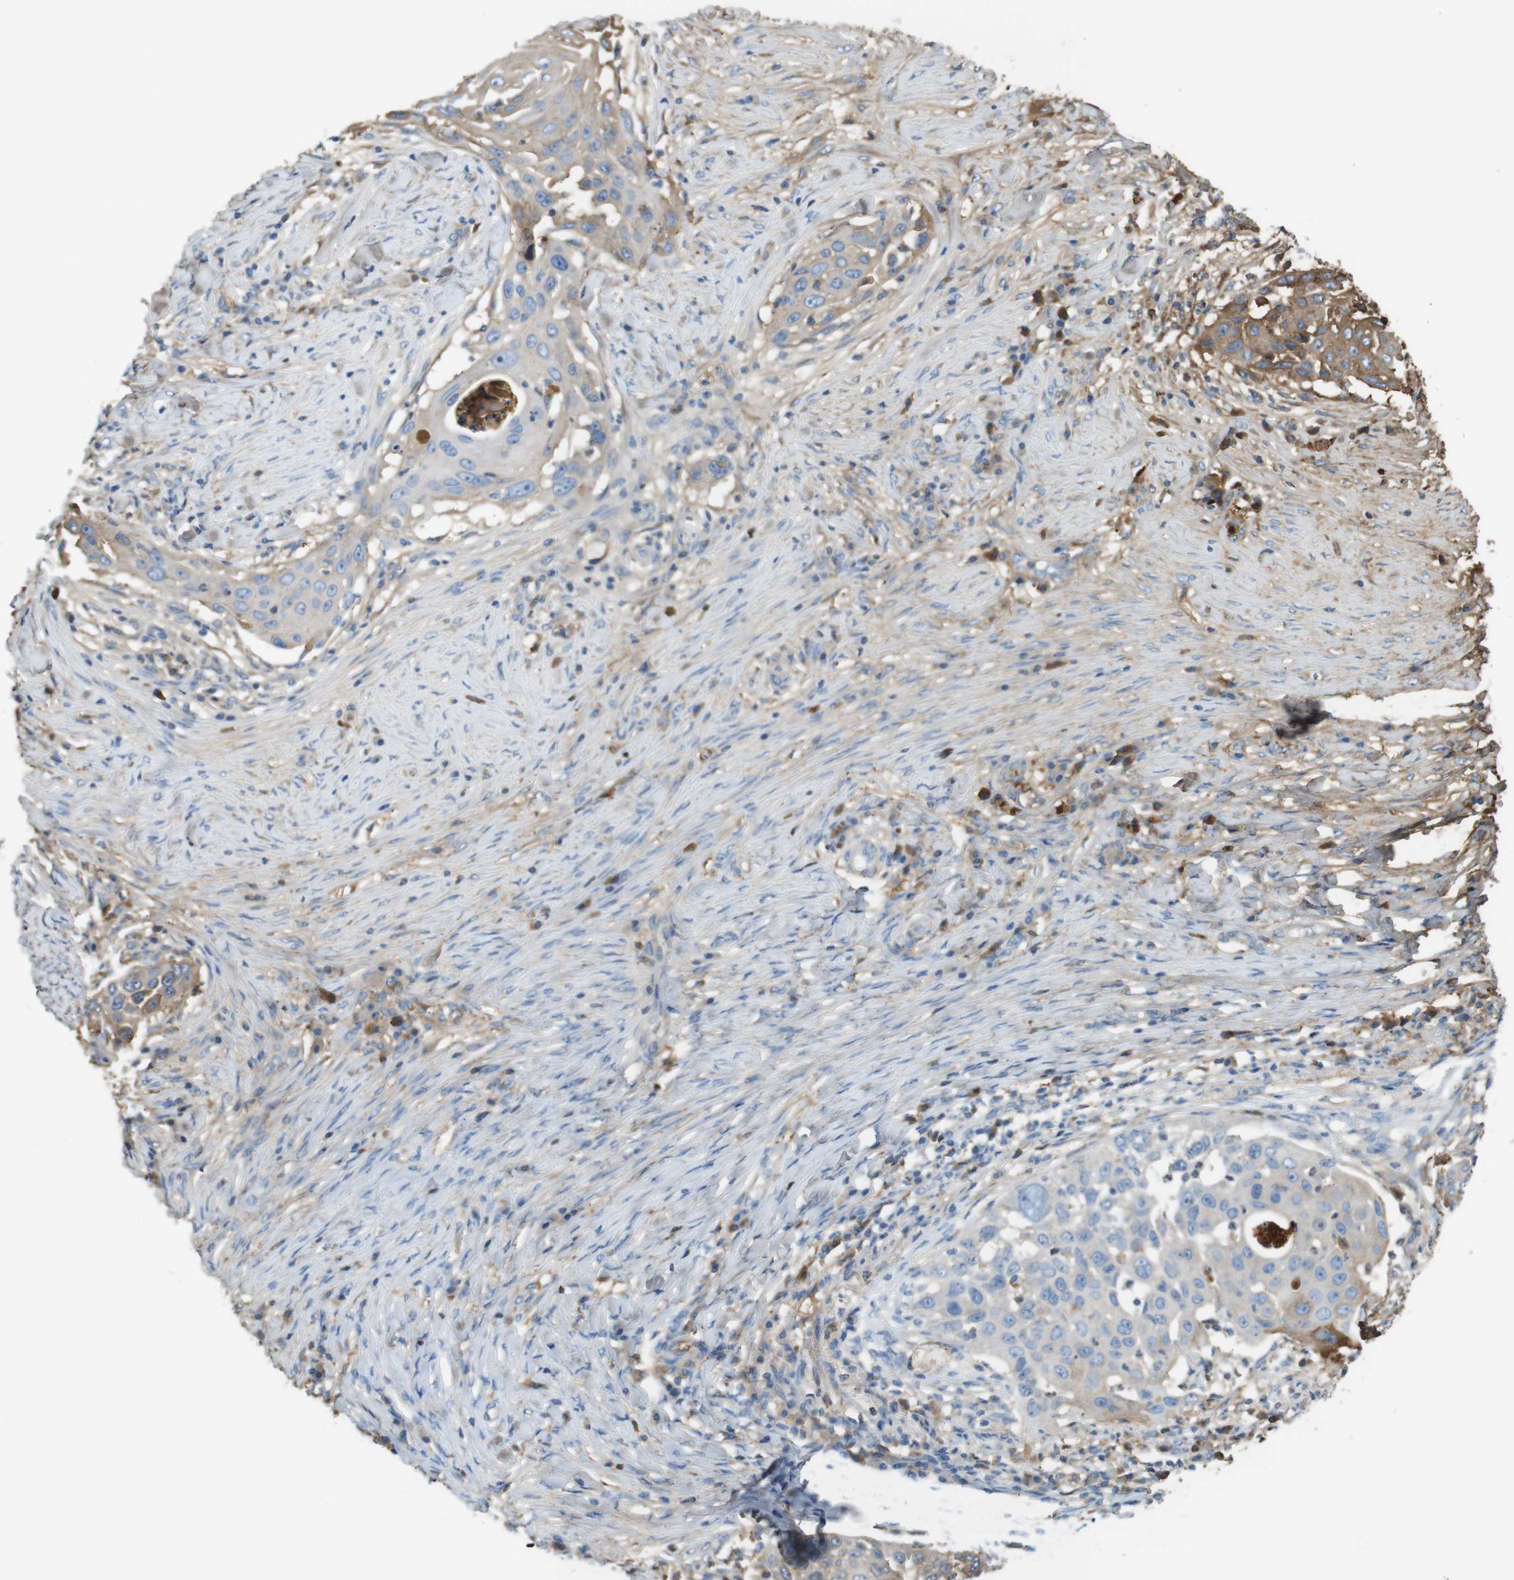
{"staining": {"intensity": "moderate", "quantity": "<25%", "location": "cytoplasmic/membranous"}, "tissue": "skin cancer", "cell_type": "Tumor cells", "image_type": "cancer", "snomed": [{"axis": "morphology", "description": "Squamous cell carcinoma, NOS"}, {"axis": "topography", "description": "Skin"}], "caption": "High-power microscopy captured an immunohistochemistry image of skin cancer, revealing moderate cytoplasmic/membranous staining in approximately <25% of tumor cells. (IHC, brightfield microscopy, high magnification).", "gene": "LTBP4", "patient": {"sex": "female", "age": 44}}